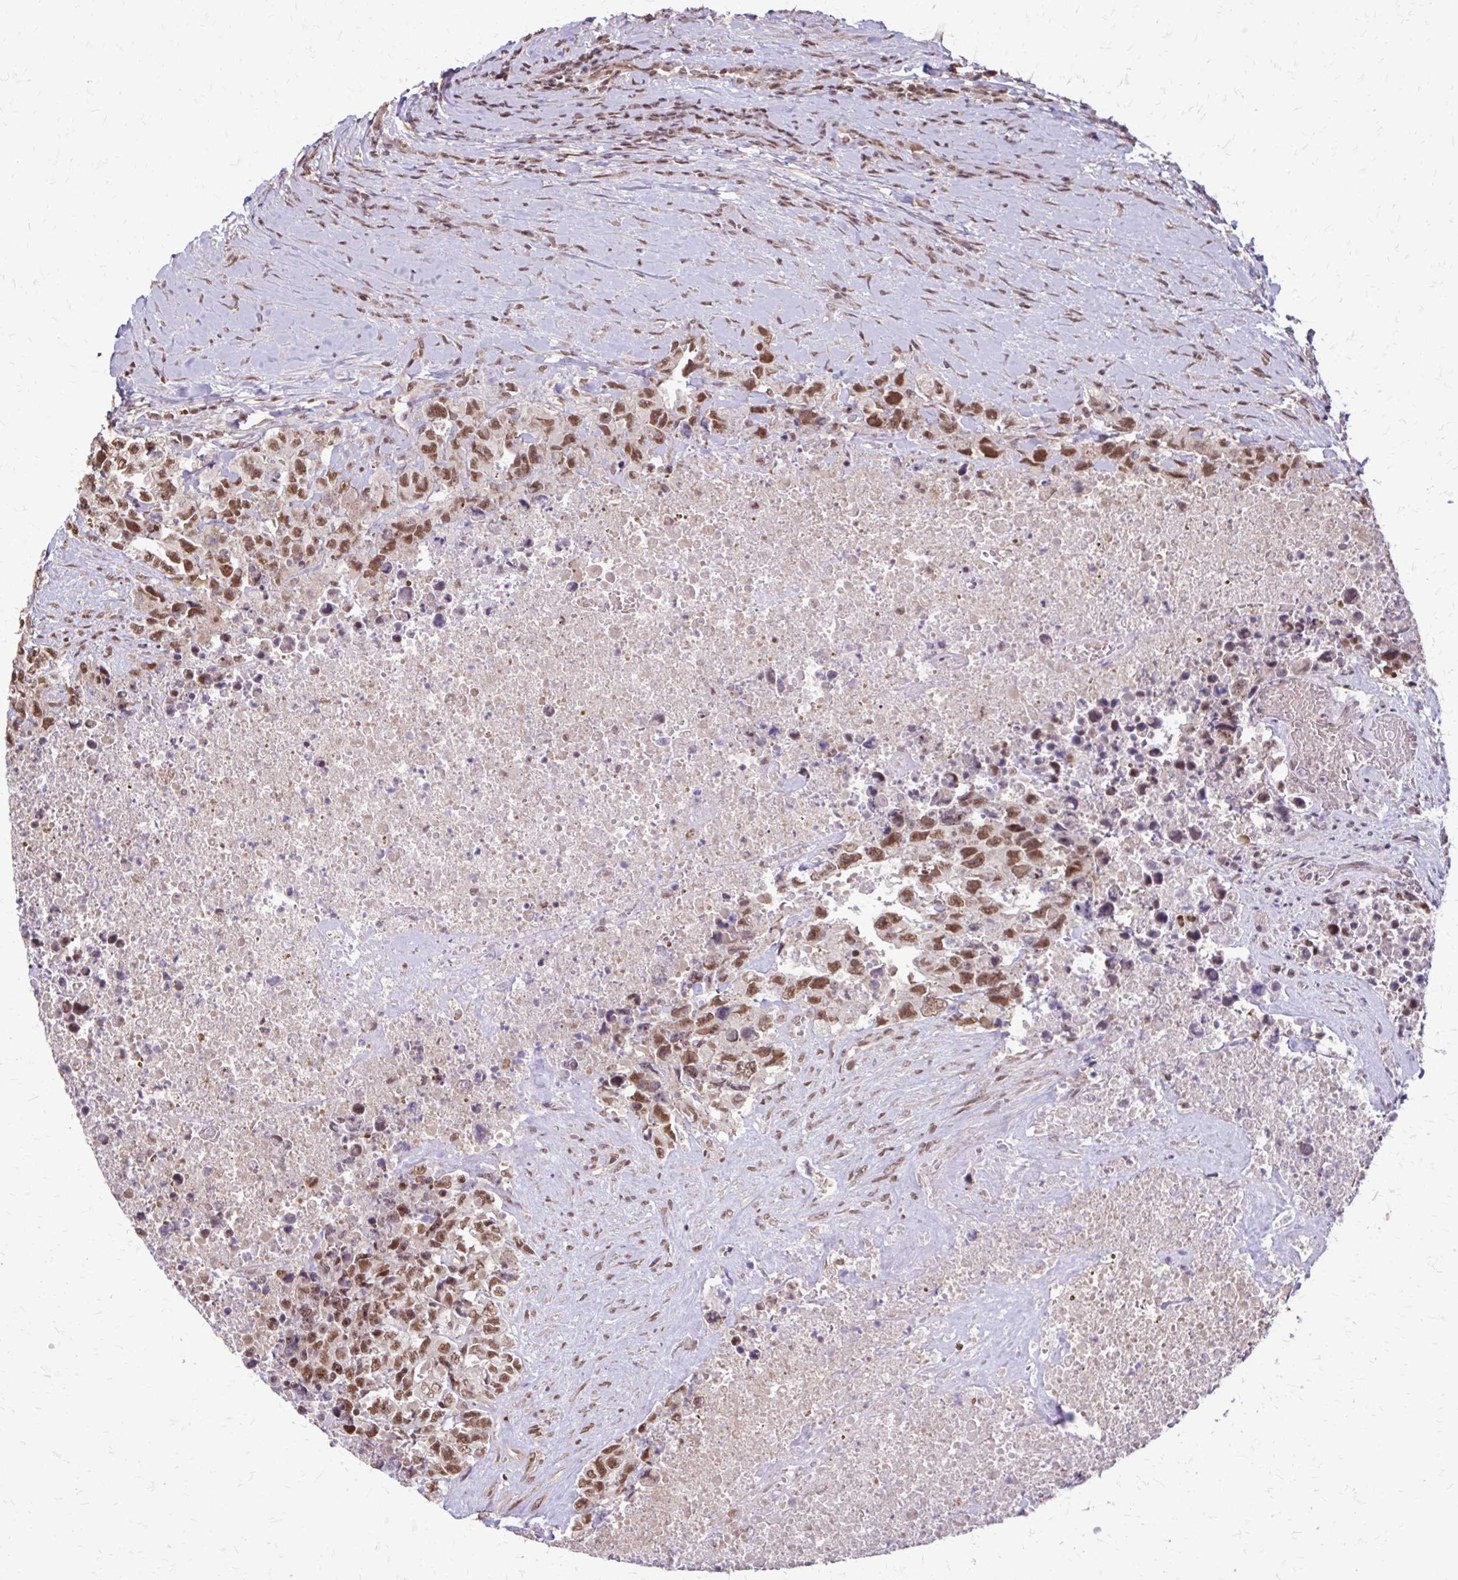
{"staining": {"intensity": "moderate", "quantity": ">75%", "location": "nuclear"}, "tissue": "testis cancer", "cell_type": "Tumor cells", "image_type": "cancer", "snomed": [{"axis": "morphology", "description": "Carcinoma, Embryonal, NOS"}, {"axis": "topography", "description": "Testis"}], "caption": "The image displays immunohistochemical staining of testis cancer (embryonal carcinoma). There is moderate nuclear staining is seen in approximately >75% of tumor cells. (DAB IHC, brown staining for protein, blue staining for nuclei).", "gene": "SS18", "patient": {"sex": "male", "age": 24}}